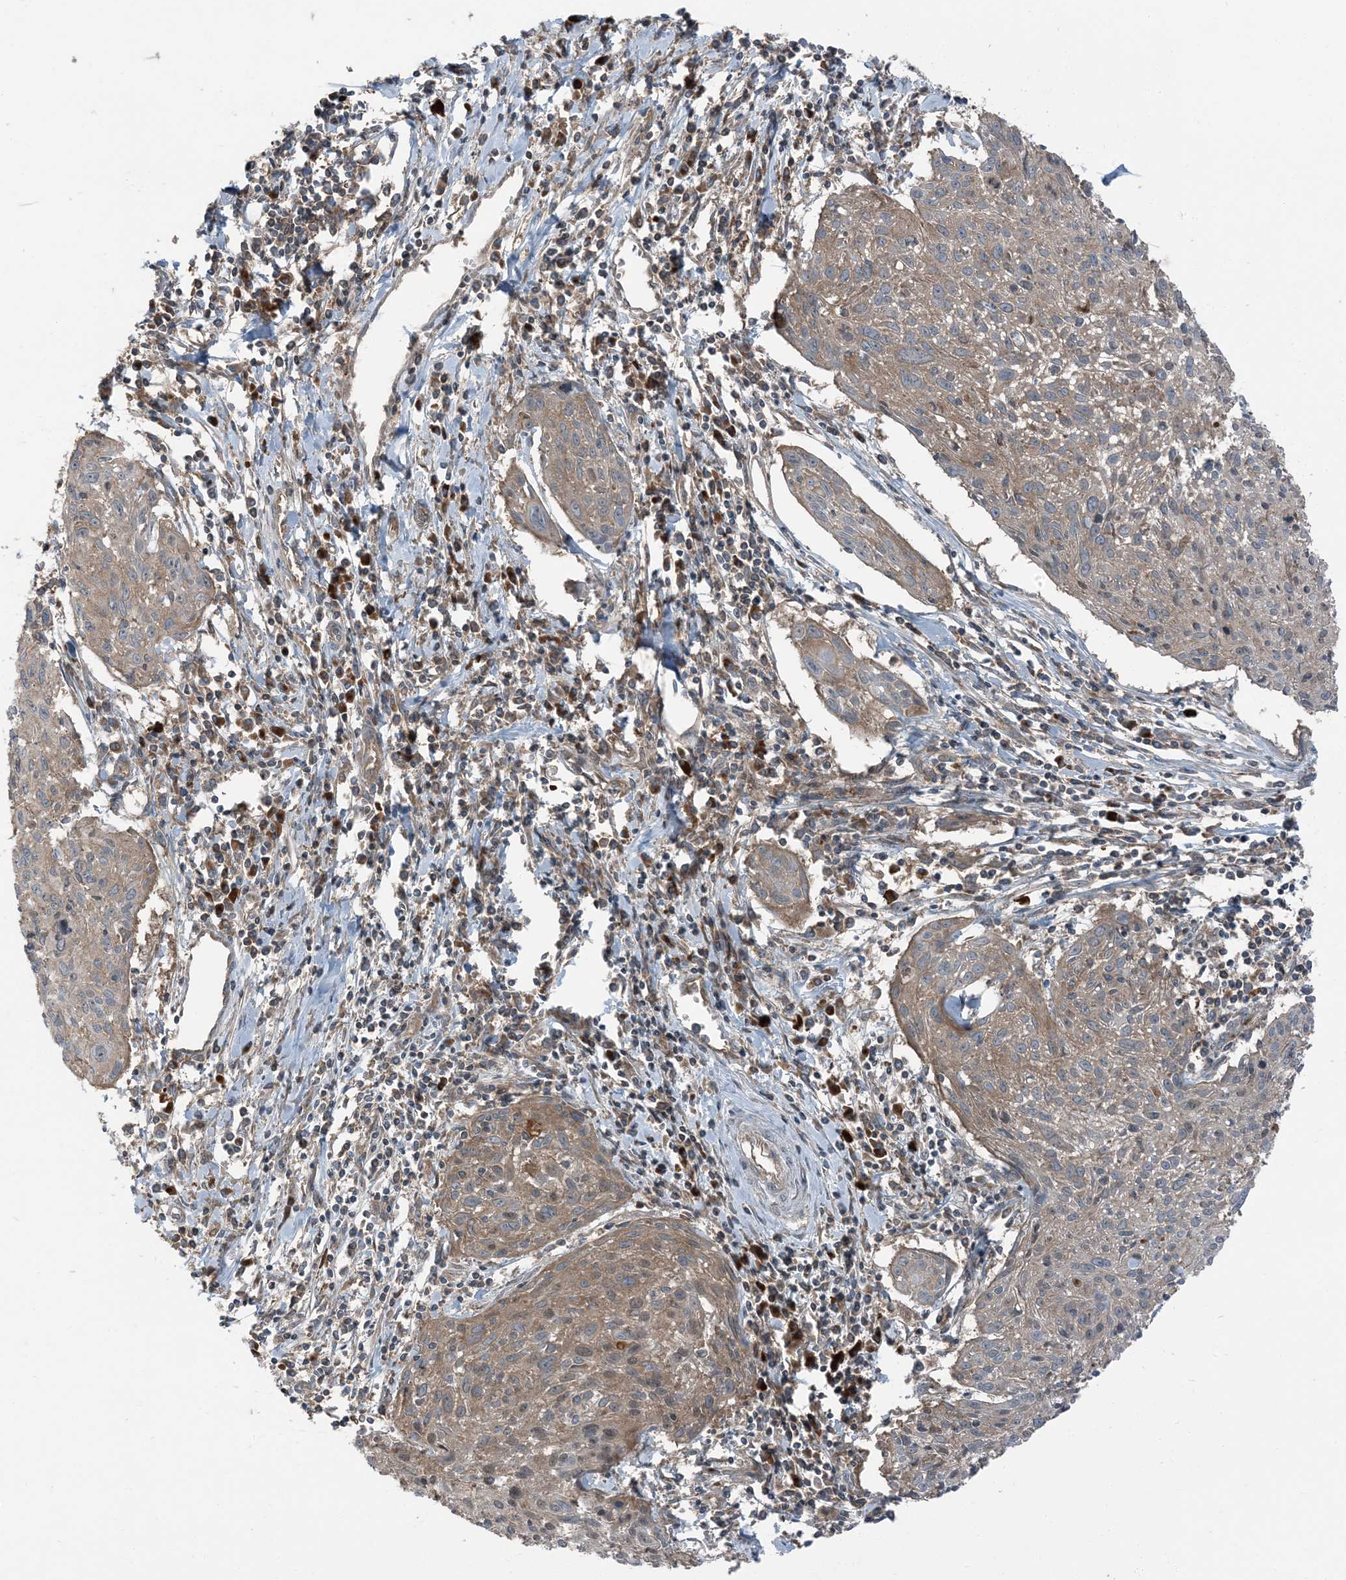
{"staining": {"intensity": "weak", "quantity": "25%-75%", "location": "cytoplasmic/membranous"}, "tissue": "cervical cancer", "cell_type": "Tumor cells", "image_type": "cancer", "snomed": [{"axis": "morphology", "description": "Squamous cell carcinoma, NOS"}, {"axis": "topography", "description": "Cervix"}], "caption": "Cervical cancer (squamous cell carcinoma) tissue displays weak cytoplasmic/membranous positivity in about 25%-75% of tumor cells, visualized by immunohistochemistry.", "gene": "RAB3GAP1", "patient": {"sex": "female", "age": 51}}